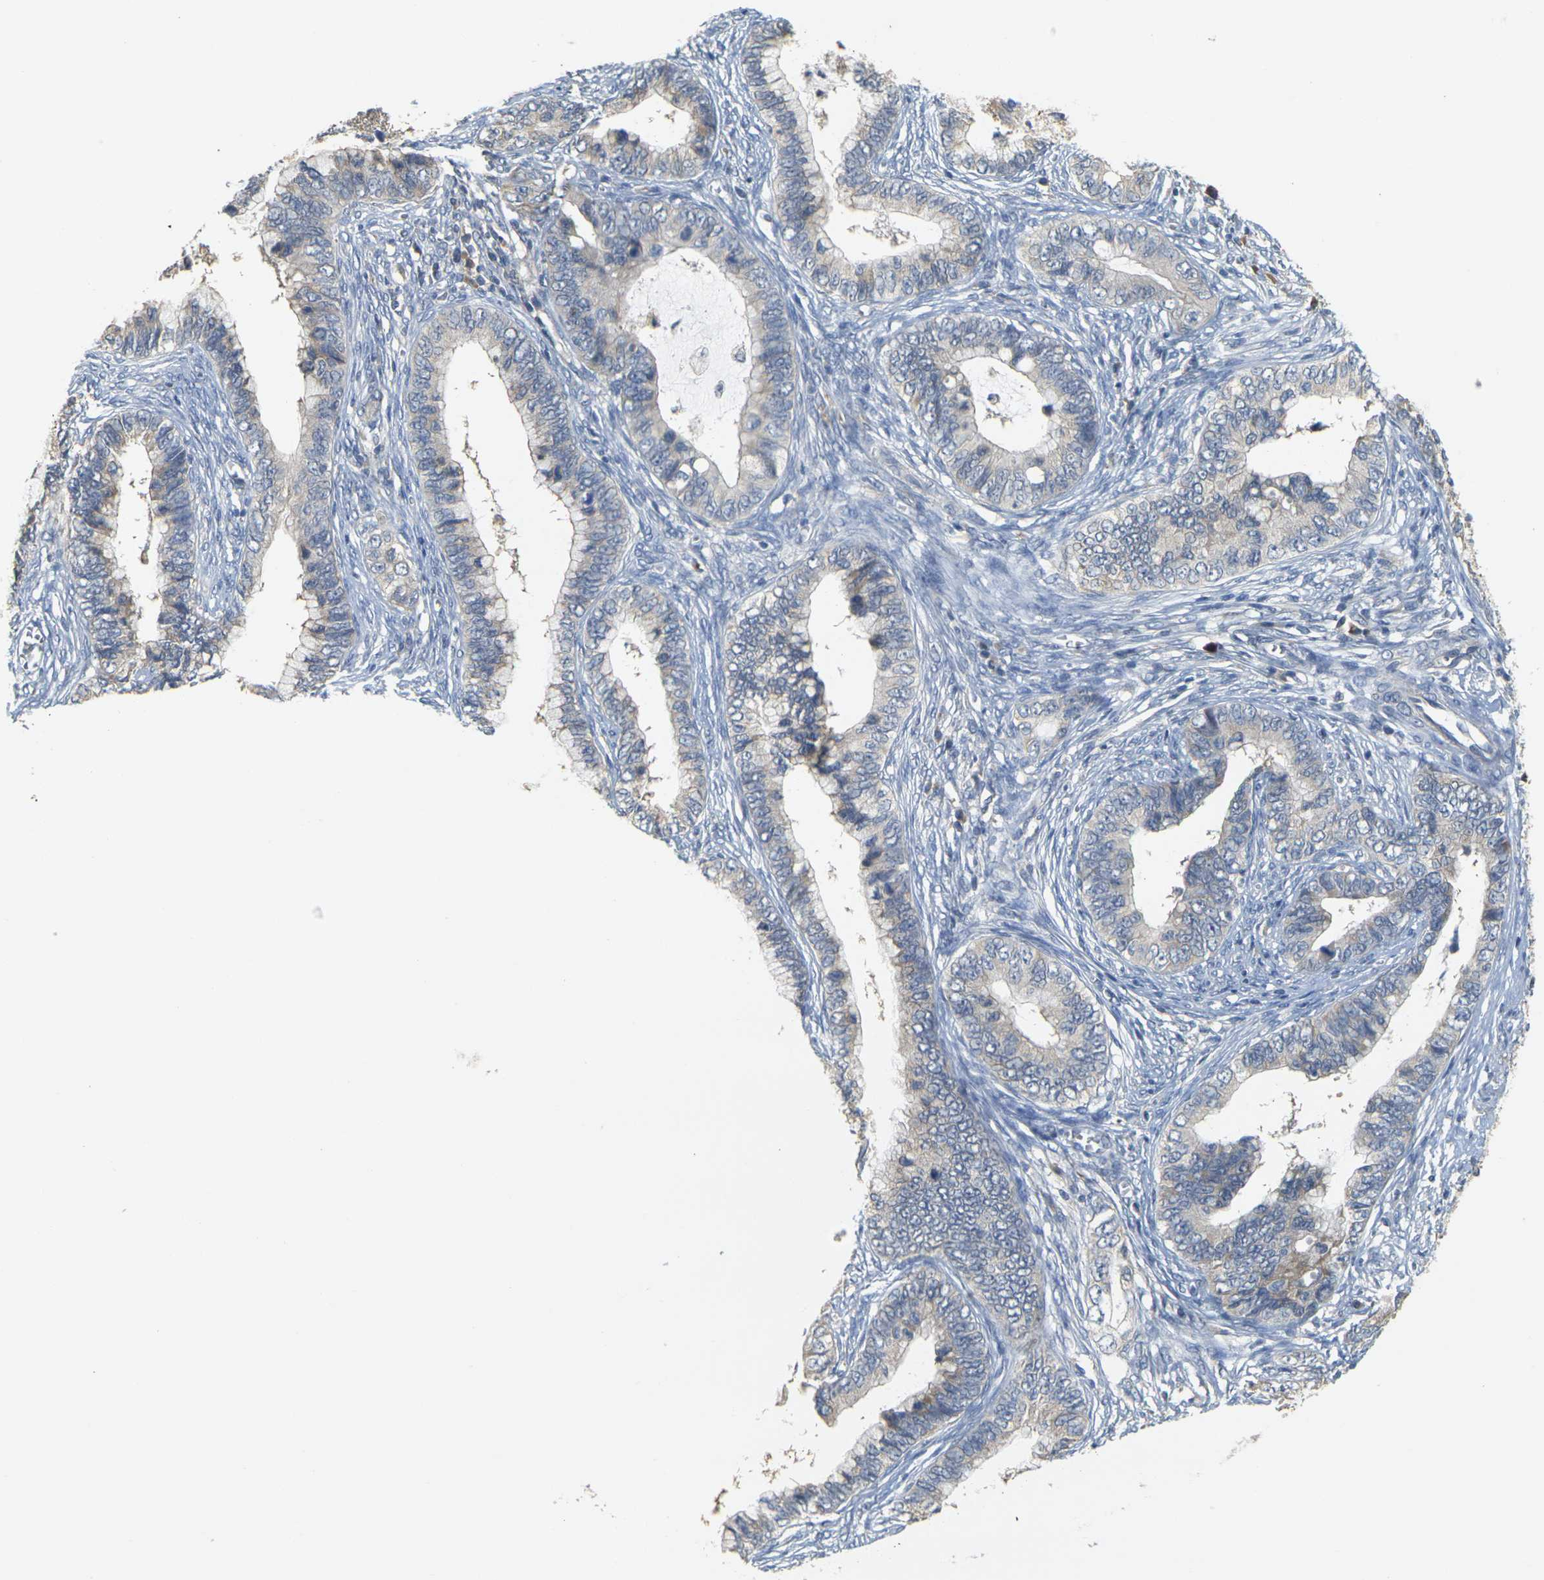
{"staining": {"intensity": "negative", "quantity": "none", "location": "none"}, "tissue": "cervical cancer", "cell_type": "Tumor cells", "image_type": "cancer", "snomed": [{"axis": "morphology", "description": "Adenocarcinoma, NOS"}, {"axis": "topography", "description": "Cervix"}], "caption": "Tumor cells show no significant protein expression in cervical cancer (adenocarcinoma). (DAB (3,3'-diaminobenzidine) IHC visualized using brightfield microscopy, high magnification).", "gene": "GDAP1", "patient": {"sex": "female", "age": 44}}